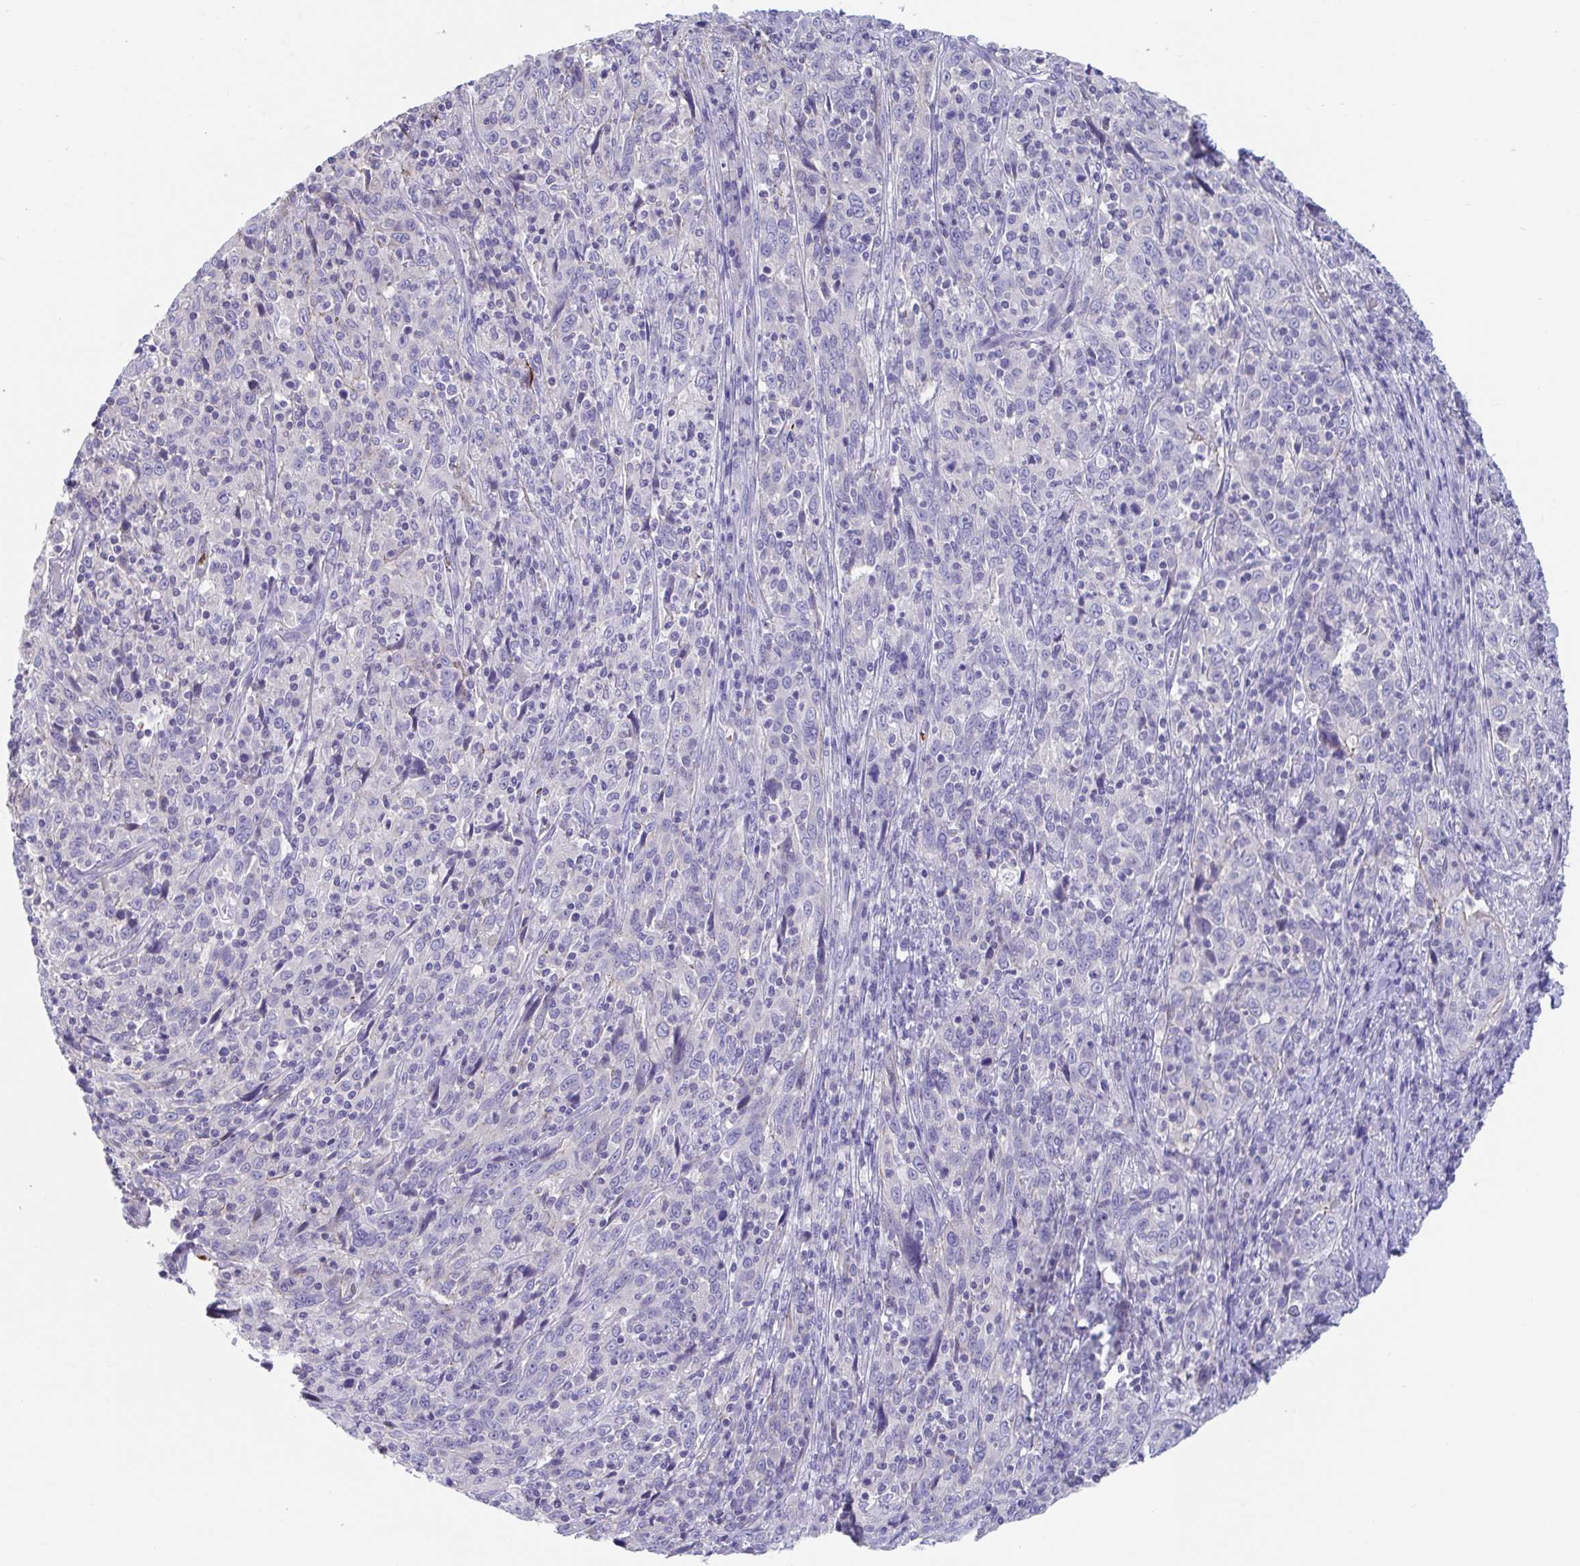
{"staining": {"intensity": "negative", "quantity": "none", "location": "none"}, "tissue": "cervical cancer", "cell_type": "Tumor cells", "image_type": "cancer", "snomed": [{"axis": "morphology", "description": "Squamous cell carcinoma, NOS"}, {"axis": "topography", "description": "Cervix"}], "caption": "Immunohistochemical staining of cervical squamous cell carcinoma shows no significant staining in tumor cells.", "gene": "TTC30B", "patient": {"sex": "female", "age": 46}}